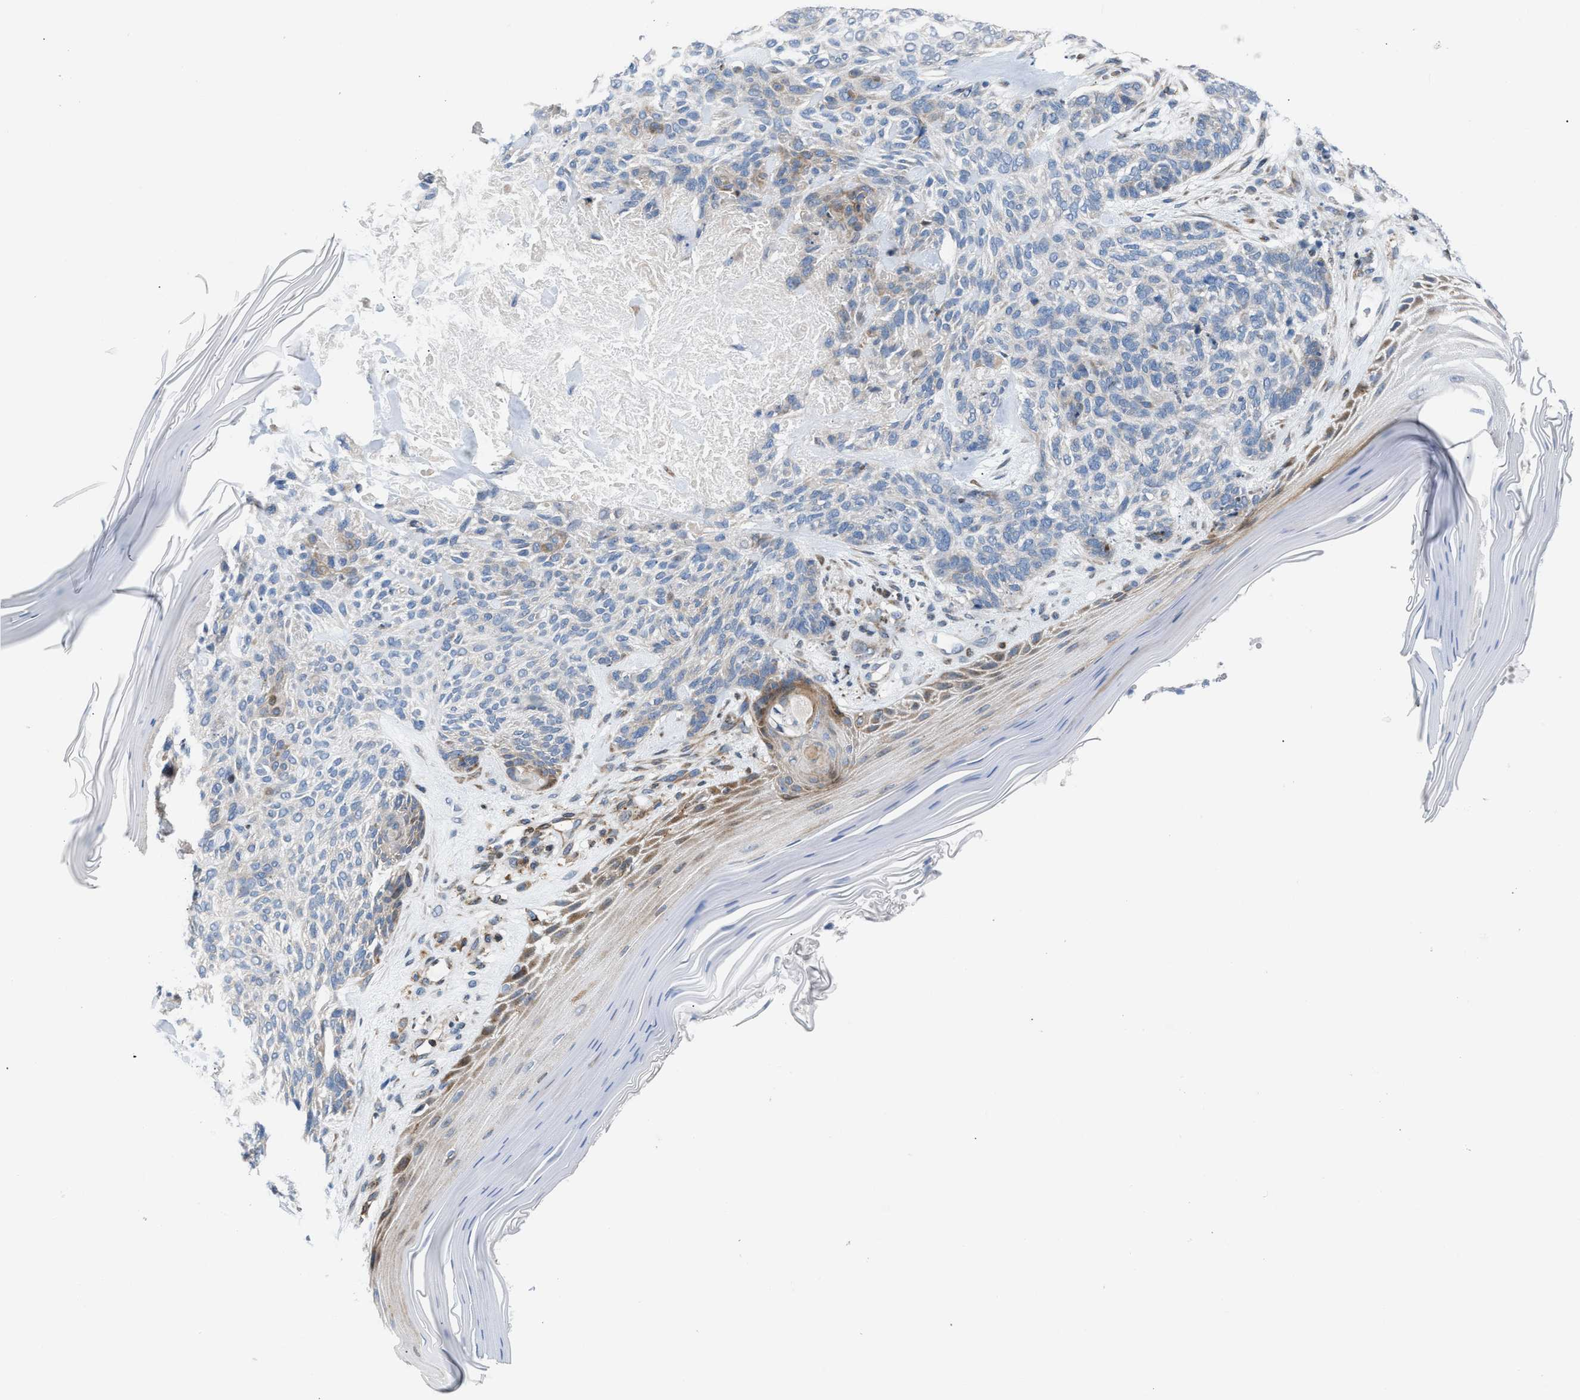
{"staining": {"intensity": "moderate", "quantity": "<25%", "location": "cytoplasmic/membranous"}, "tissue": "skin cancer", "cell_type": "Tumor cells", "image_type": "cancer", "snomed": [{"axis": "morphology", "description": "Basal cell carcinoma"}, {"axis": "topography", "description": "Skin"}], "caption": "A high-resolution histopathology image shows IHC staining of skin cancer (basal cell carcinoma), which exhibits moderate cytoplasmic/membranous staining in approximately <25% of tumor cells. The staining was performed using DAB (3,3'-diaminobenzidine) to visualize the protein expression in brown, while the nuclei were stained in blue with hematoxylin (Magnification: 20x).", "gene": "ATP9A", "patient": {"sex": "male", "age": 55}}